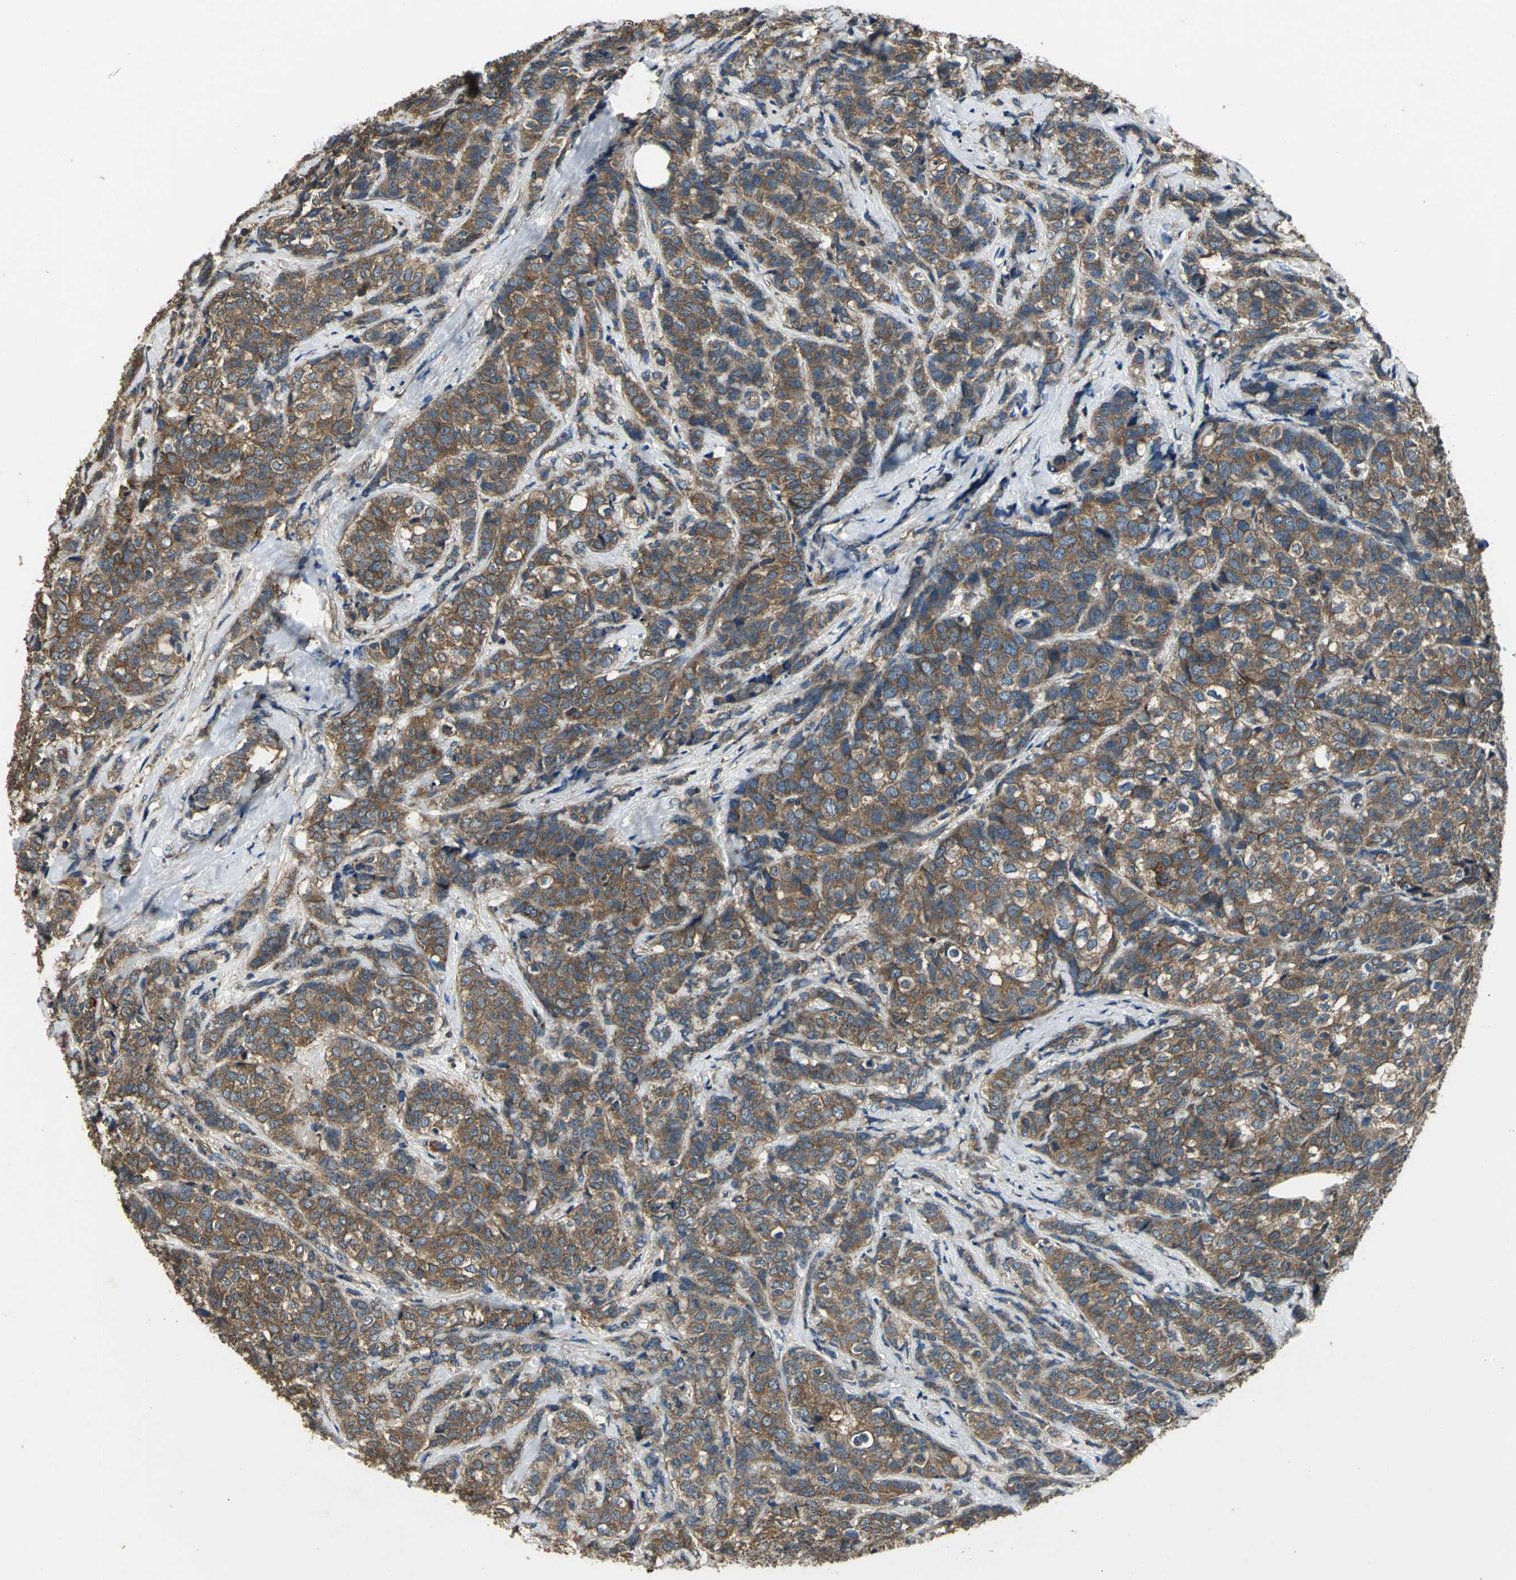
{"staining": {"intensity": "moderate", "quantity": ">75%", "location": "cytoplasmic/membranous"}, "tissue": "breast cancer", "cell_type": "Tumor cells", "image_type": "cancer", "snomed": [{"axis": "morphology", "description": "Lobular carcinoma"}, {"axis": "topography", "description": "Breast"}], "caption": "Lobular carcinoma (breast) was stained to show a protein in brown. There is medium levels of moderate cytoplasmic/membranous positivity in about >75% of tumor cells. (IHC, brightfield microscopy, high magnification).", "gene": "IRF3", "patient": {"sex": "female", "age": 60}}